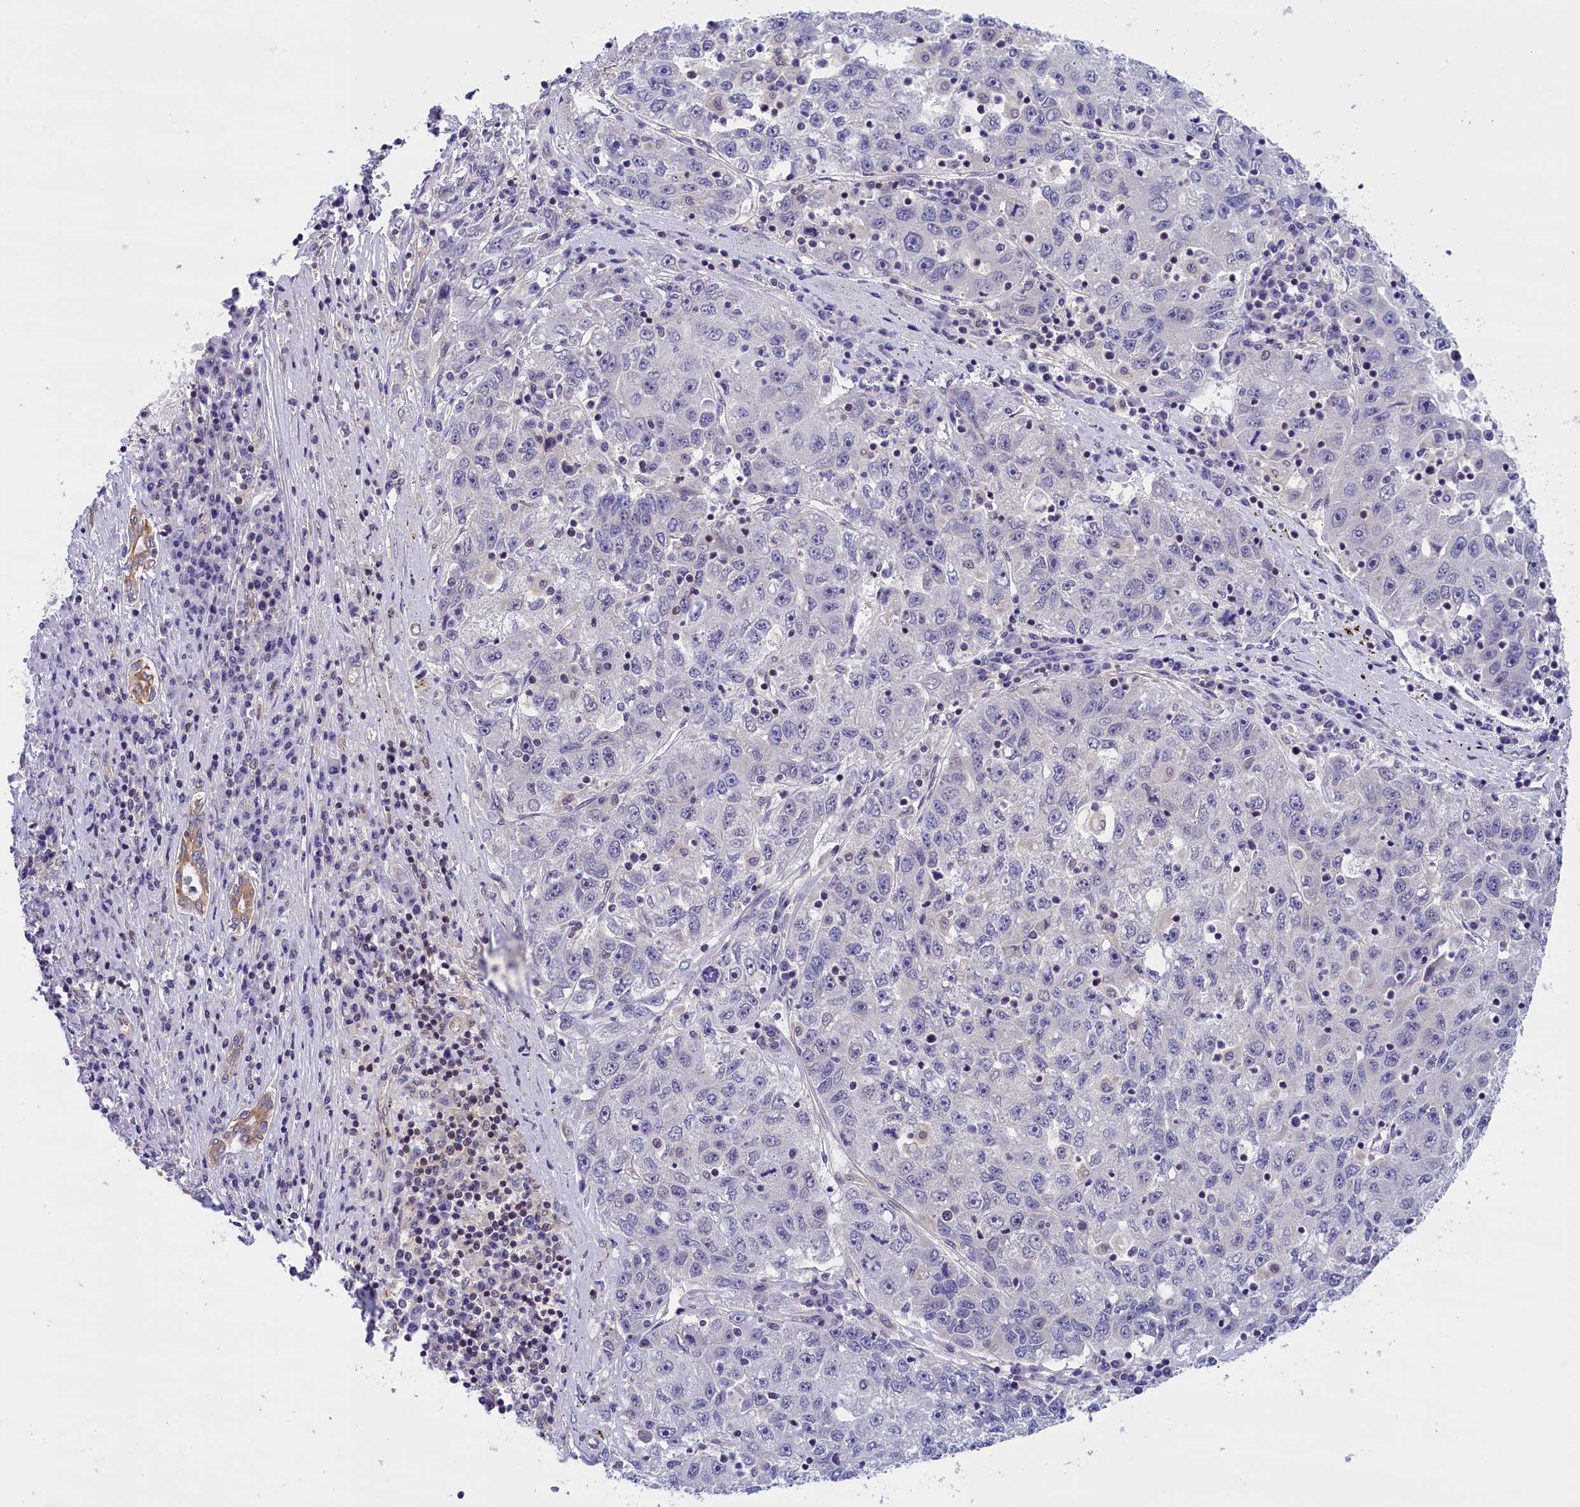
{"staining": {"intensity": "negative", "quantity": "none", "location": "none"}, "tissue": "liver cancer", "cell_type": "Tumor cells", "image_type": "cancer", "snomed": [{"axis": "morphology", "description": "Carcinoma, Hepatocellular, NOS"}, {"axis": "topography", "description": "Liver"}], "caption": "Immunohistochemical staining of liver cancer exhibits no significant expression in tumor cells.", "gene": "TBCB", "patient": {"sex": "male", "age": 49}}